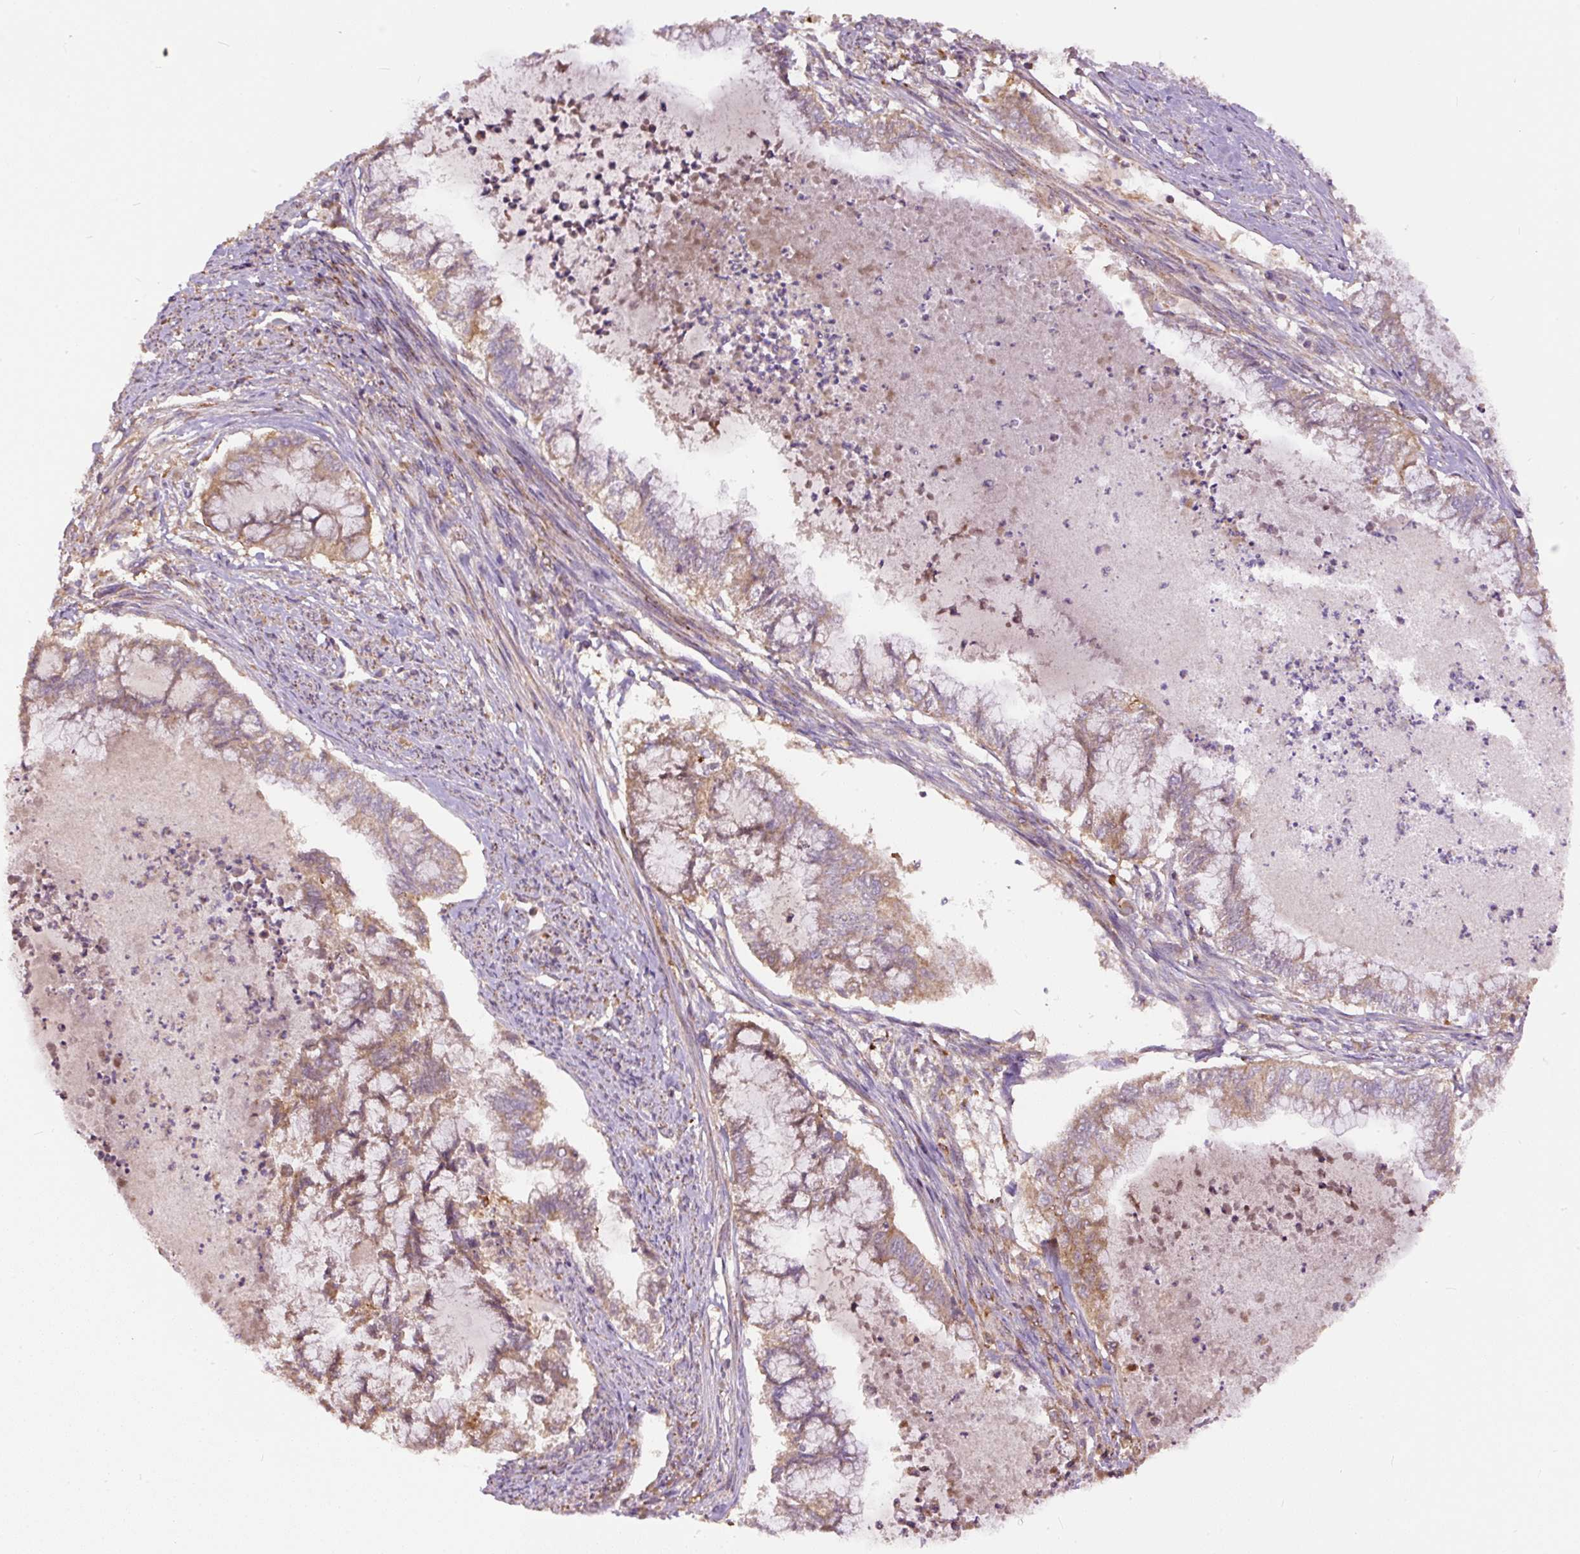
{"staining": {"intensity": "moderate", "quantity": "25%-75%", "location": "cytoplasmic/membranous"}, "tissue": "endometrial cancer", "cell_type": "Tumor cells", "image_type": "cancer", "snomed": [{"axis": "morphology", "description": "Adenocarcinoma, NOS"}, {"axis": "topography", "description": "Endometrium"}], "caption": "IHC of adenocarcinoma (endometrial) exhibits medium levels of moderate cytoplasmic/membranous staining in about 25%-75% of tumor cells.", "gene": "DAPK1", "patient": {"sex": "female", "age": 79}}